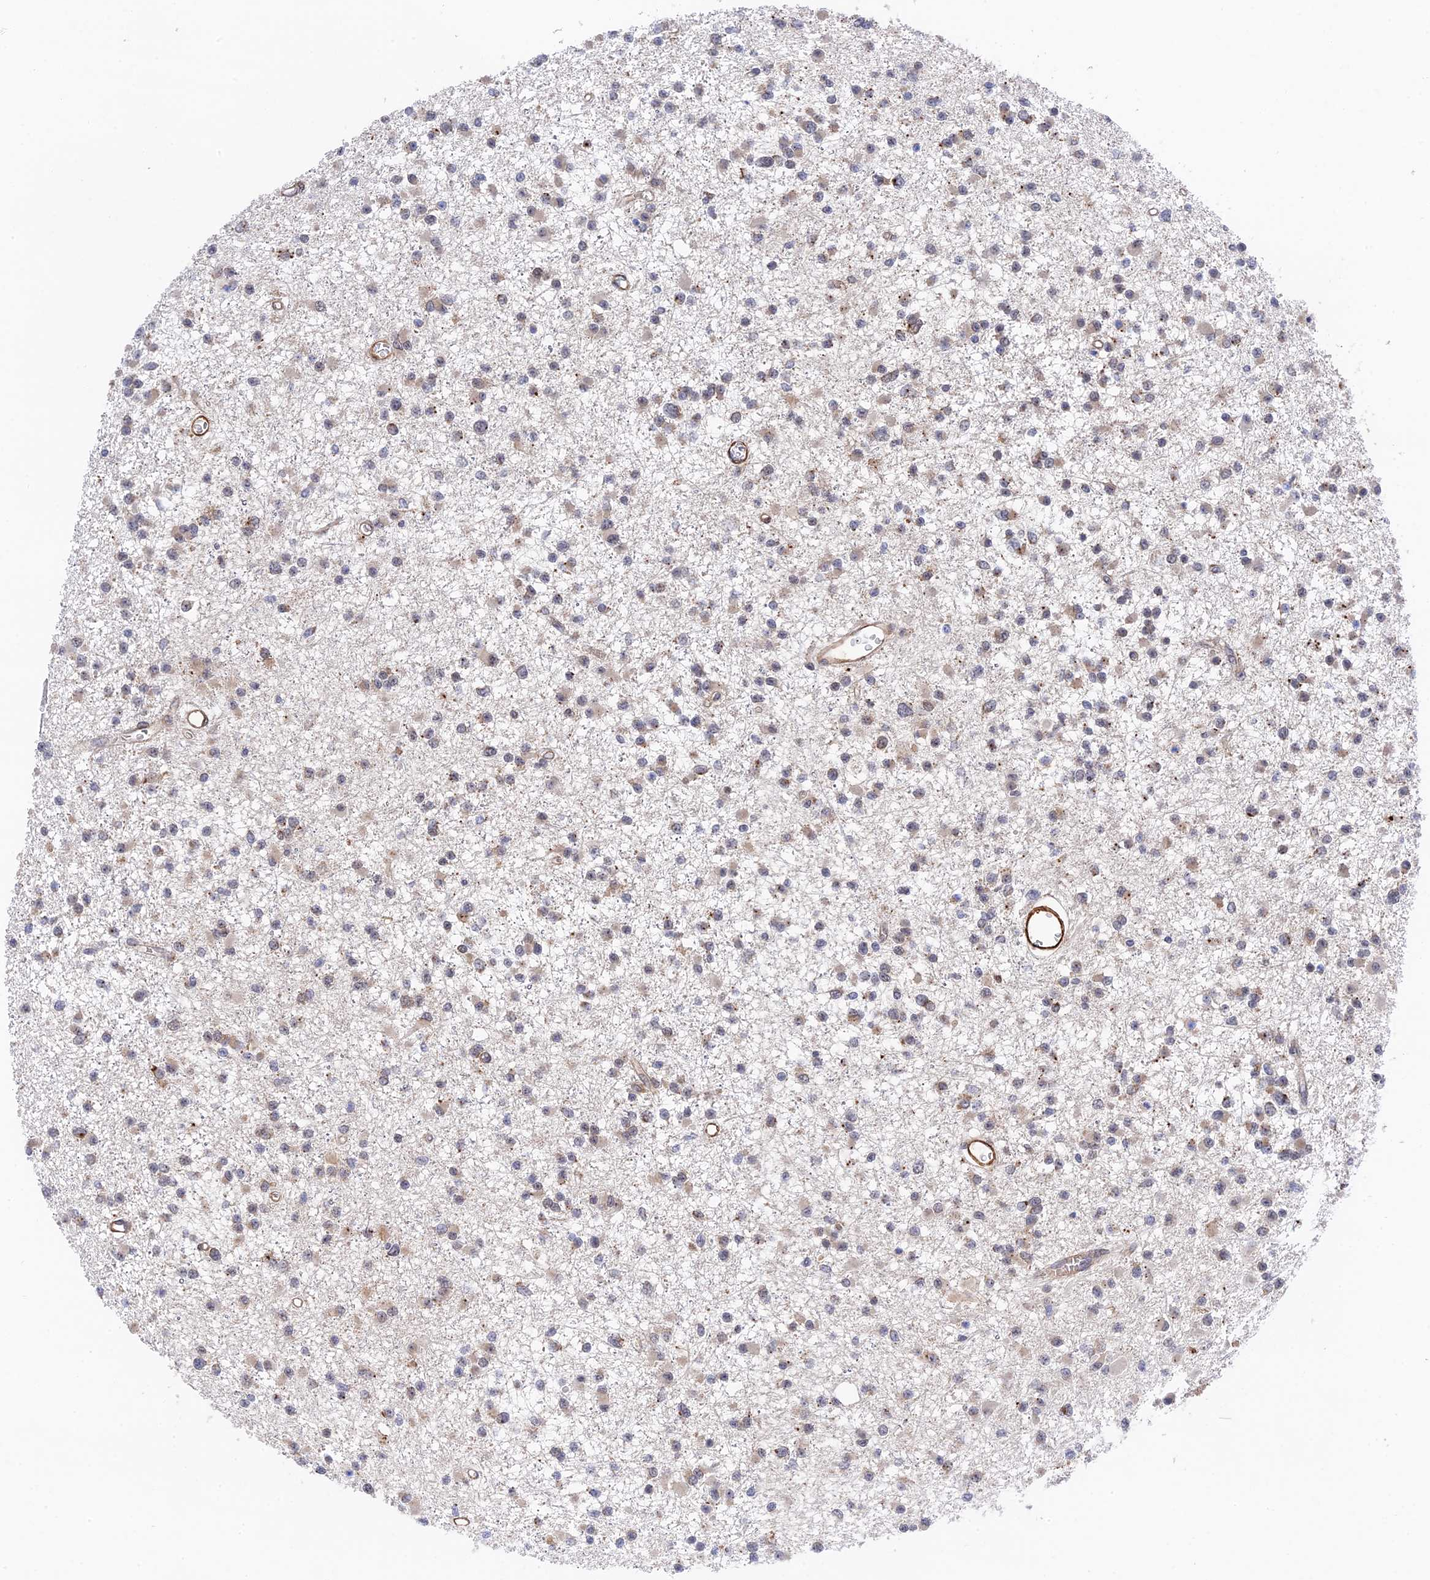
{"staining": {"intensity": "weak", "quantity": "<25%", "location": "cytoplasmic/membranous"}, "tissue": "glioma", "cell_type": "Tumor cells", "image_type": "cancer", "snomed": [{"axis": "morphology", "description": "Glioma, malignant, Low grade"}, {"axis": "topography", "description": "Brain"}], "caption": "Immunohistochemical staining of human glioma exhibits no significant positivity in tumor cells.", "gene": "ZNF320", "patient": {"sex": "female", "age": 22}}